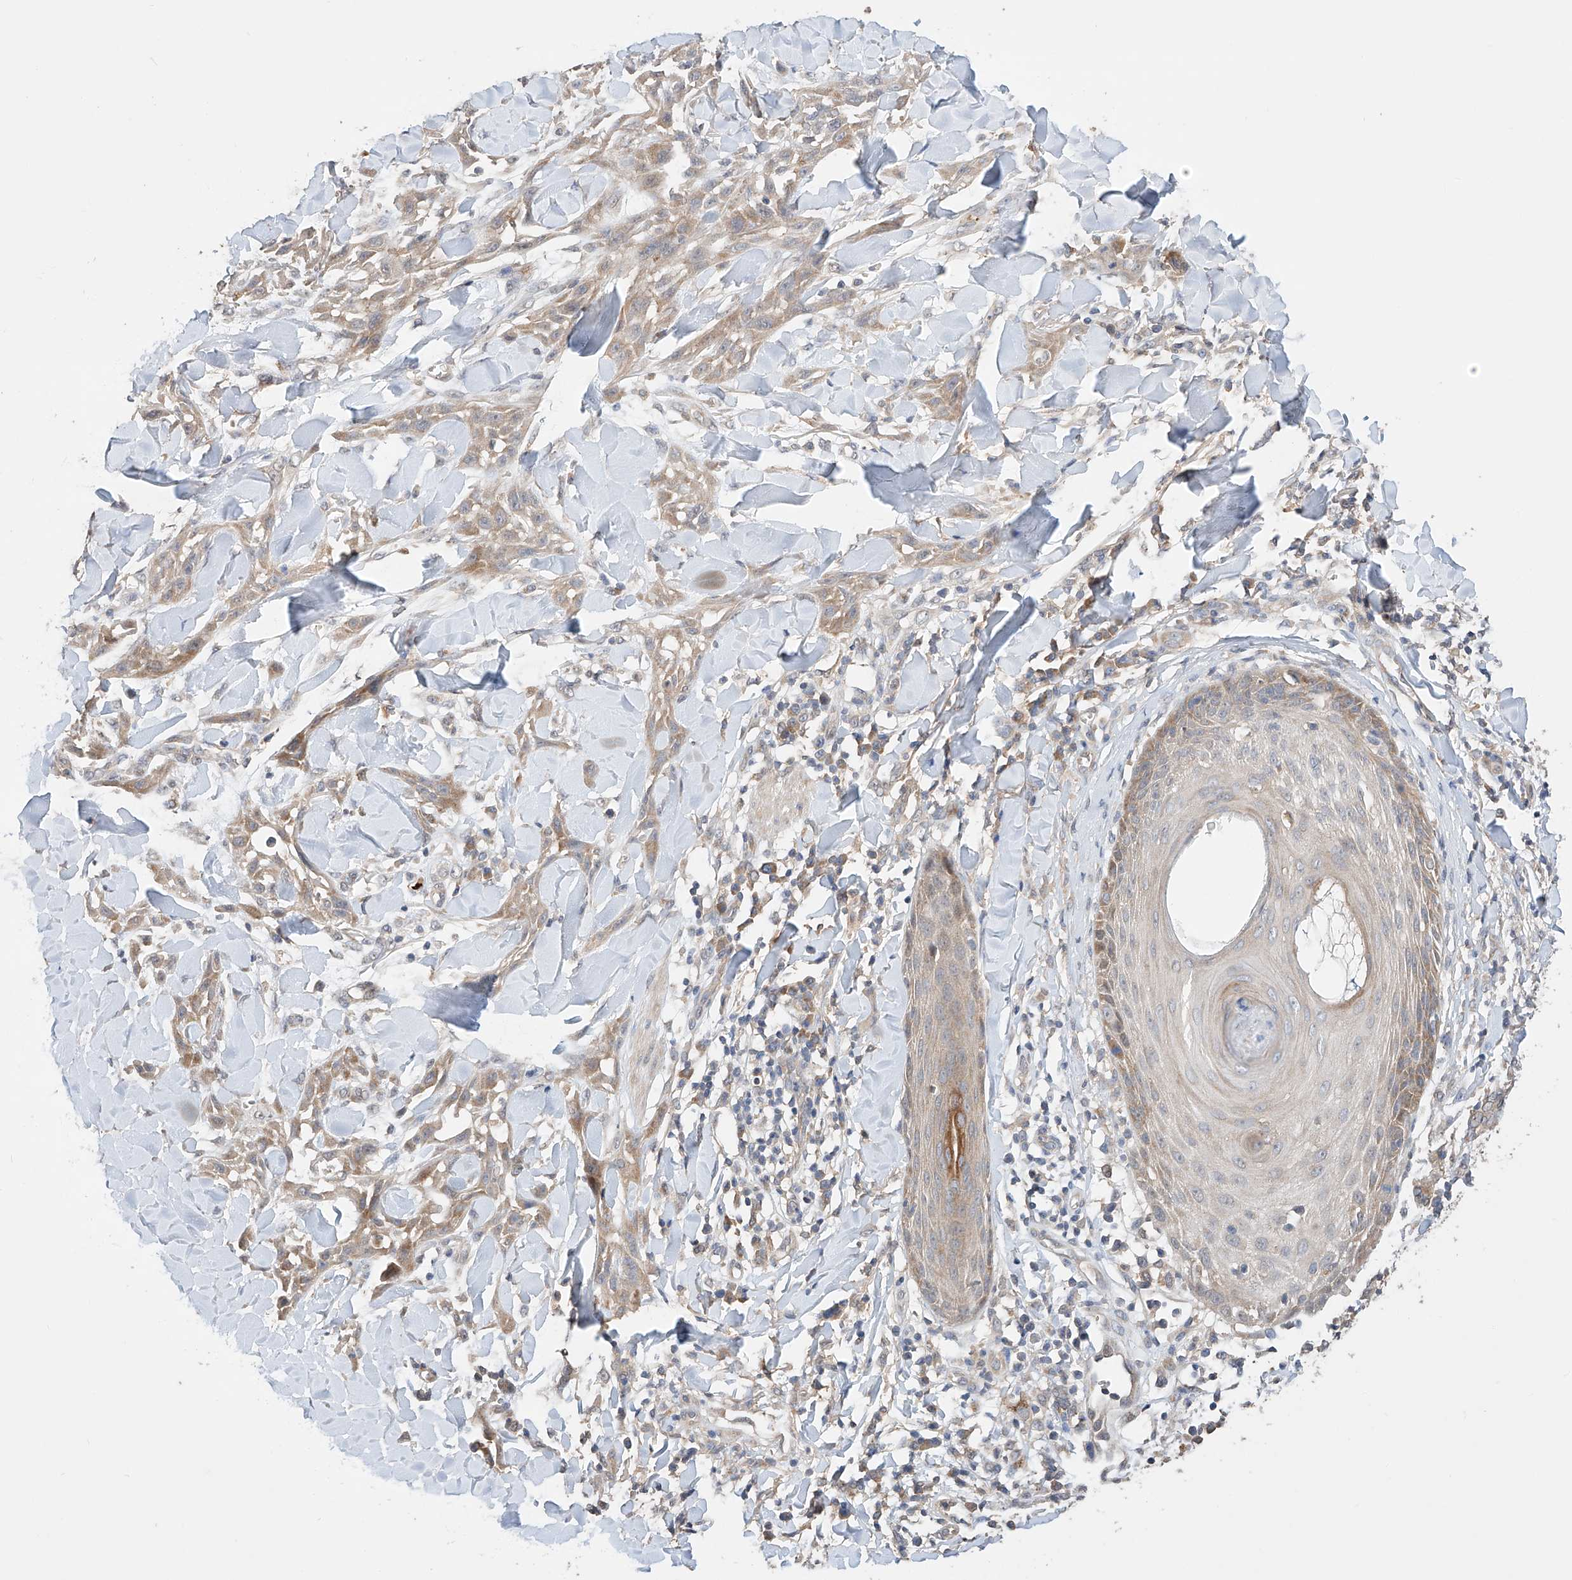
{"staining": {"intensity": "weak", "quantity": ">75%", "location": "cytoplasmic/membranous"}, "tissue": "skin cancer", "cell_type": "Tumor cells", "image_type": "cancer", "snomed": [{"axis": "morphology", "description": "Squamous cell carcinoma, NOS"}, {"axis": "topography", "description": "Skin"}], "caption": "IHC image of human skin squamous cell carcinoma stained for a protein (brown), which exhibits low levels of weak cytoplasmic/membranous expression in about >75% of tumor cells.", "gene": "ZFHX2", "patient": {"sex": "male", "age": 24}}